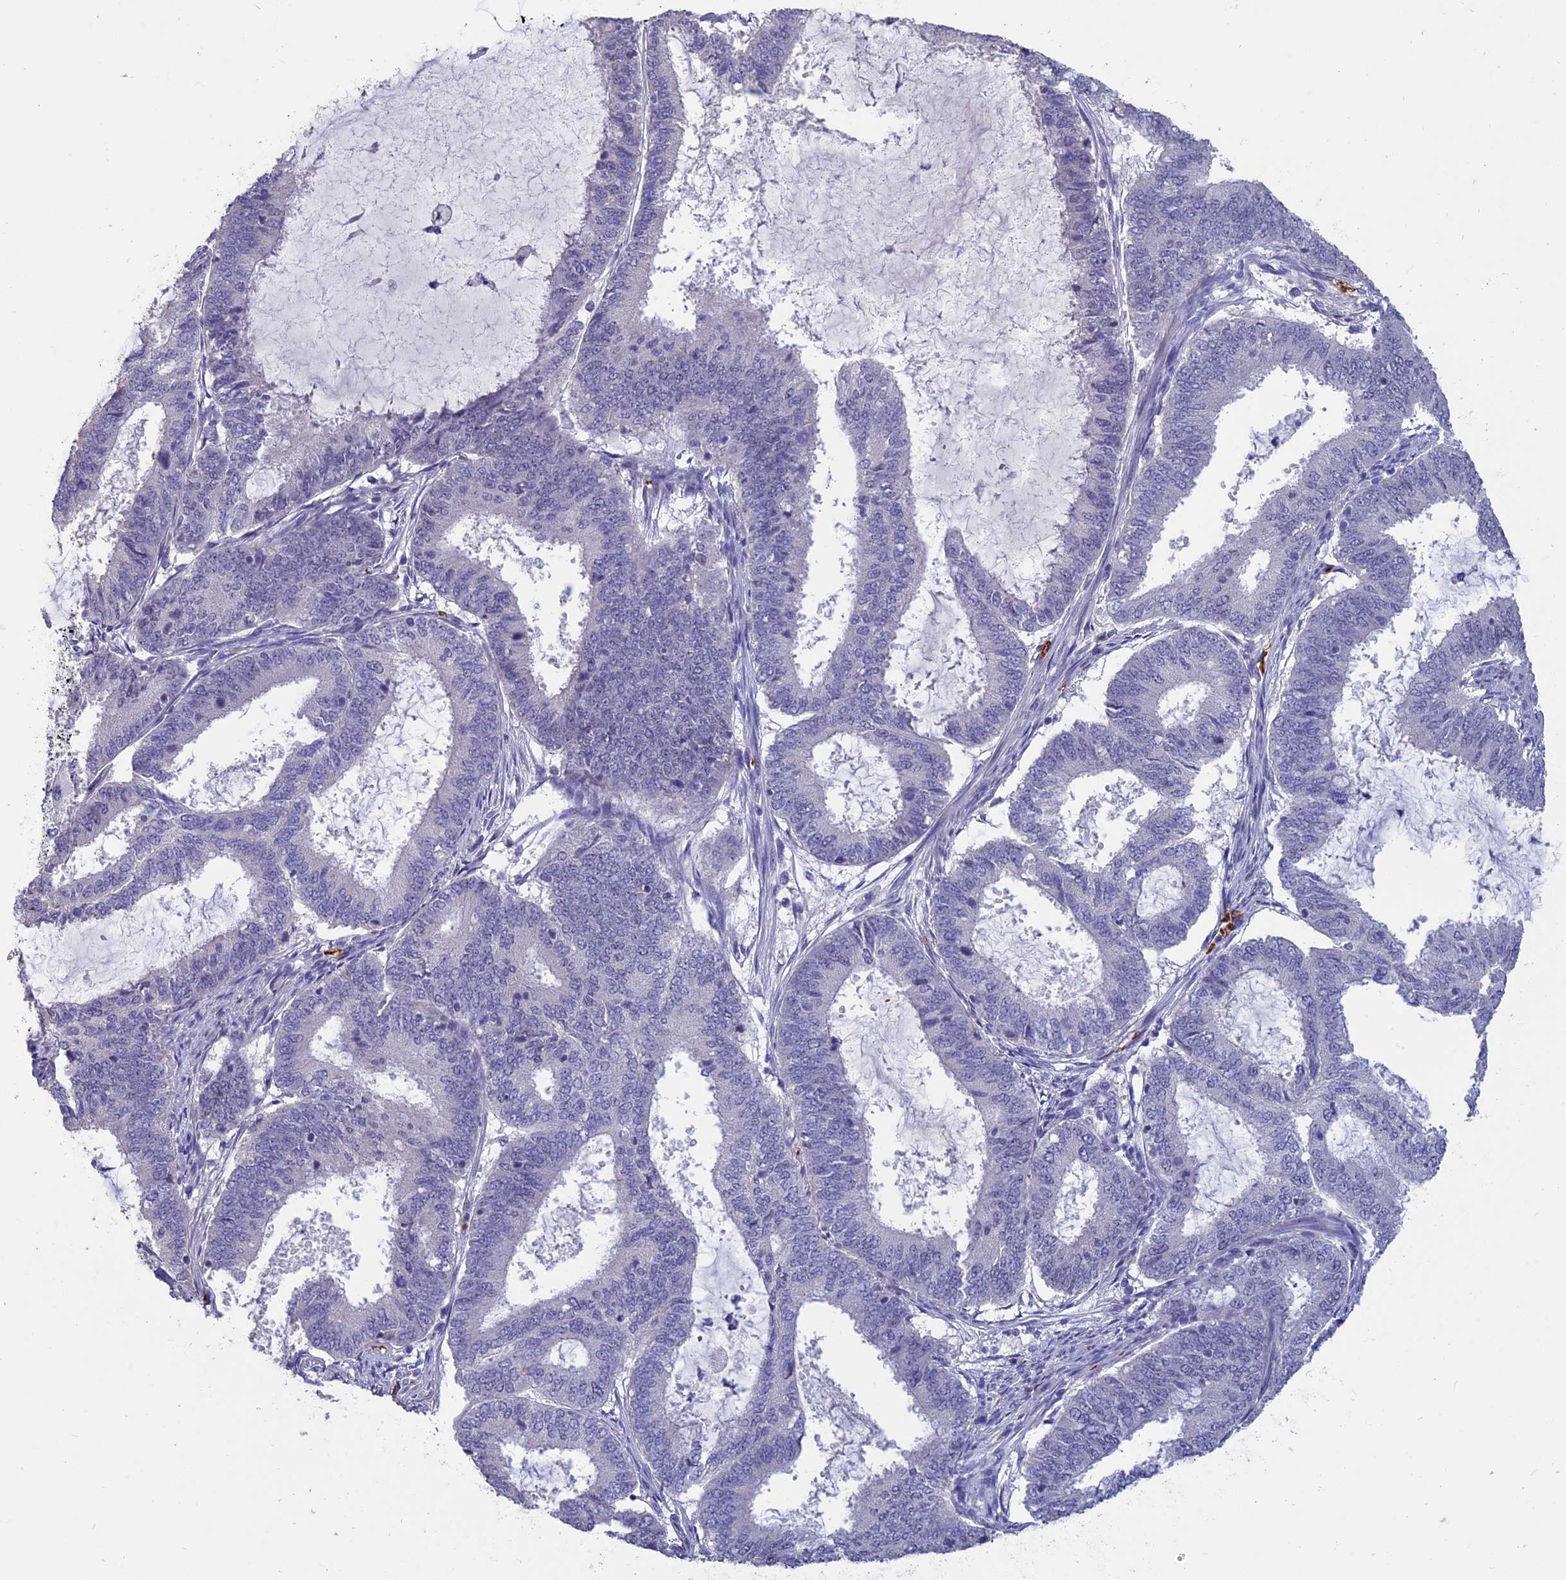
{"staining": {"intensity": "negative", "quantity": "none", "location": "none"}, "tissue": "endometrial cancer", "cell_type": "Tumor cells", "image_type": "cancer", "snomed": [{"axis": "morphology", "description": "Adenocarcinoma, NOS"}, {"axis": "topography", "description": "Endometrium"}], "caption": "An image of human endometrial cancer (adenocarcinoma) is negative for staining in tumor cells.", "gene": "KNOP1", "patient": {"sex": "female", "age": 51}}